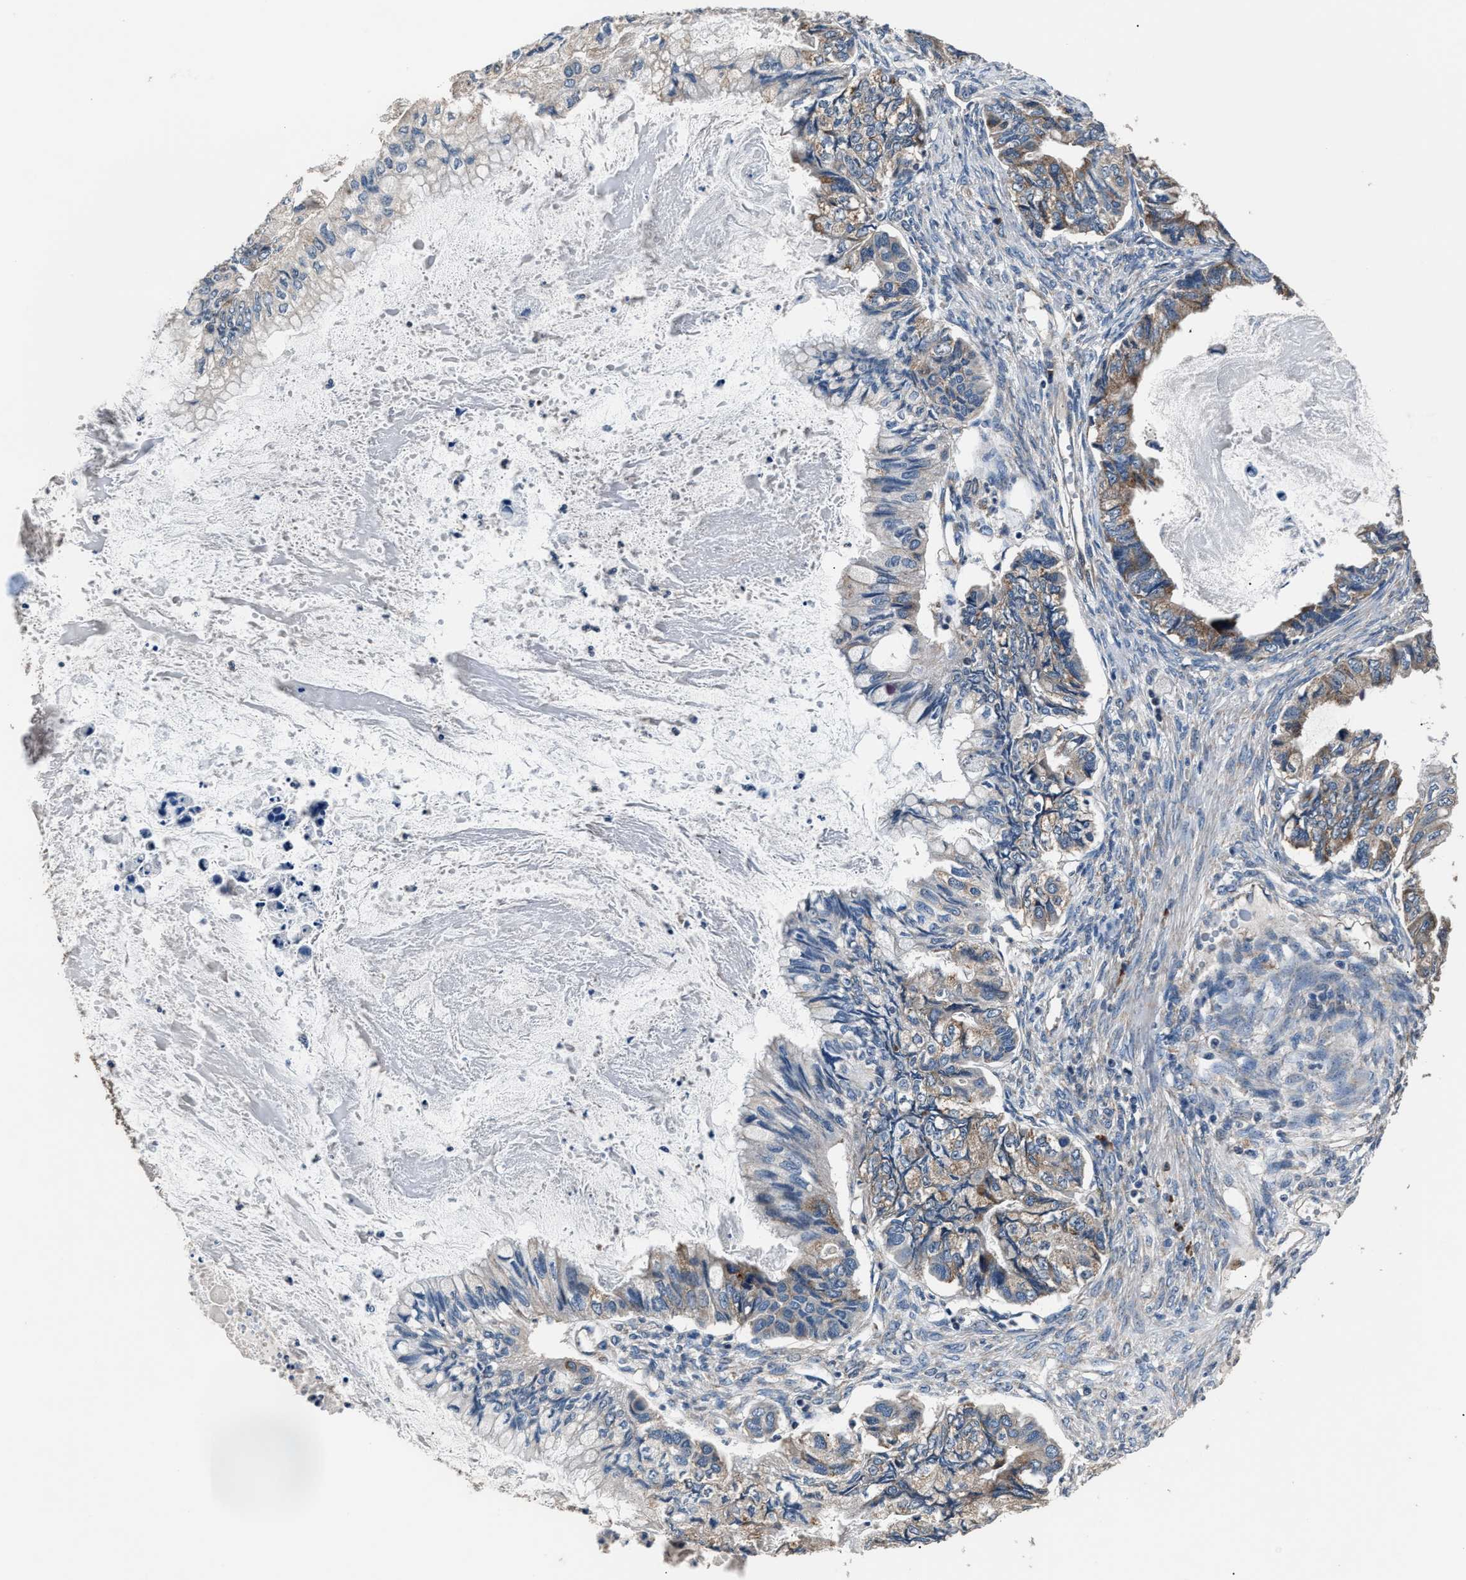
{"staining": {"intensity": "moderate", "quantity": "25%-75%", "location": "cytoplasmic/membranous"}, "tissue": "ovarian cancer", "cell_type": "Tumor cells", "image_type": "cancer", "snomed": [{"axis": "morphology", "description": "Cystadenocarcinoma, mucinous, NOS"}, {"axis": "topography", "description": "Ovary"}], "caption": "Moderate cytoplasmic/membranous staining is appreciated in about 25%-75% of tumor cells in ovarian mucinous cystadenocarcinoma.", "gene": "IMPDH2", "patient": {"sex": "female", "age": 80}}